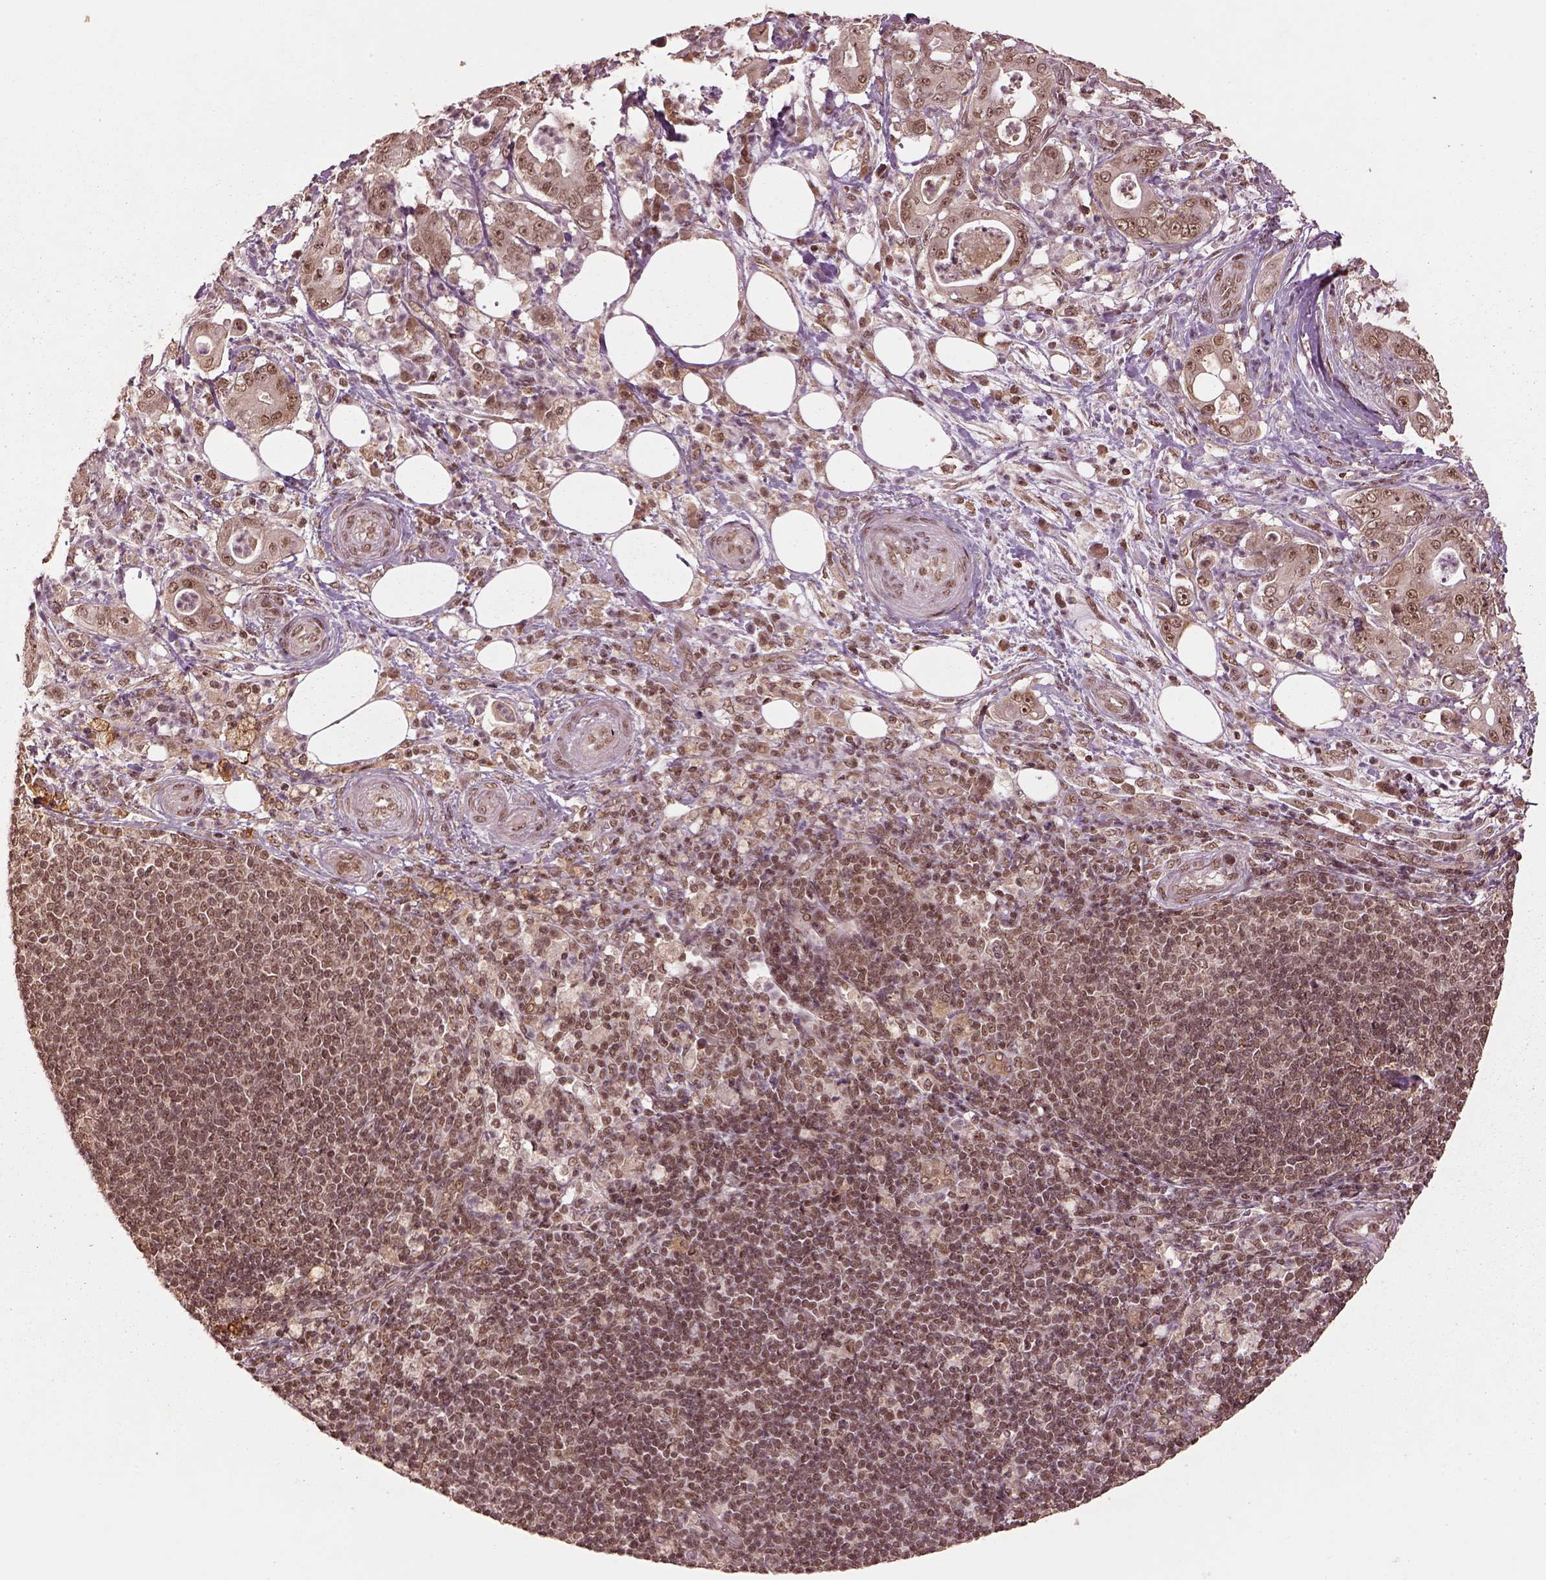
{"staining": {"intensity": "moderate", "quantity": ">75%", "location": "nuclear"}, "tissue": "pancreatic cancer", "cell_type": "Tumor cells", "image_type": "cancer", "snomed": [{"axis": "morphology", "description": "Adenocarcinoma, NOS"}, {"axis": "topography", "description": "Pancreas"}], "caption": "Tumor cells demonstrate medium levels of moderate nuclear positivity in approximately >75% of cells in pancreatic cancer.", "gene": "BRD9", "patient": {"sex": "male", "age": 71}}